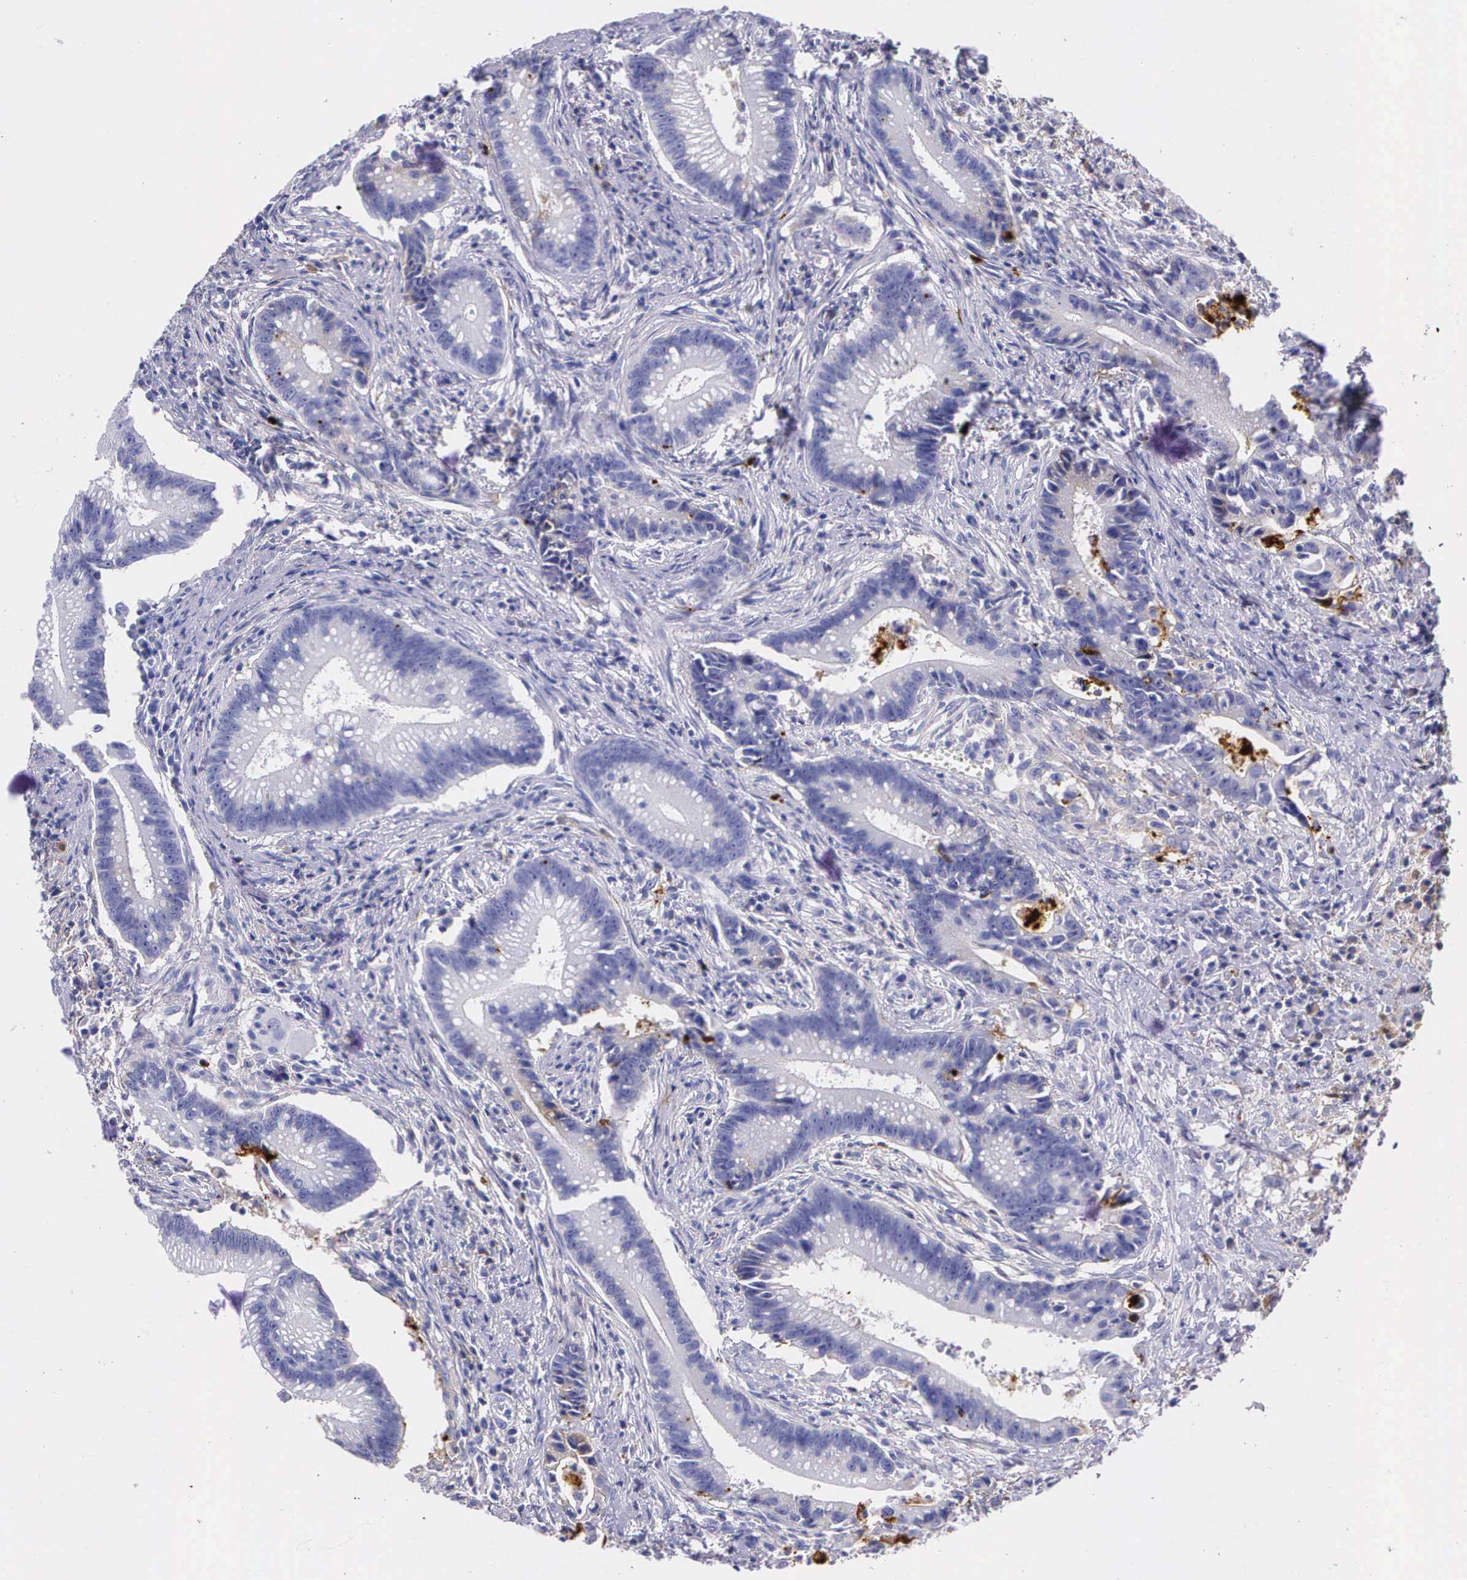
{"staining": {"intensity": "negative", "quantity": "none", "location": "none"}, "tissue": "colorectal cancer", "cell_type": "Tumor cells", "image_type": "cancer", "snomed": [{"axis": "morphology", "description": "Adenocarcinoma, NOS"}, {"axis": "topography", "description": "Rectum"}], "caption": "Image shows no protein positivity in tumor cells of colorectal cancer (adenocarcinoma) tissue.", "gene": "PLG", "patient": {"sex": "female", "age": 81}}